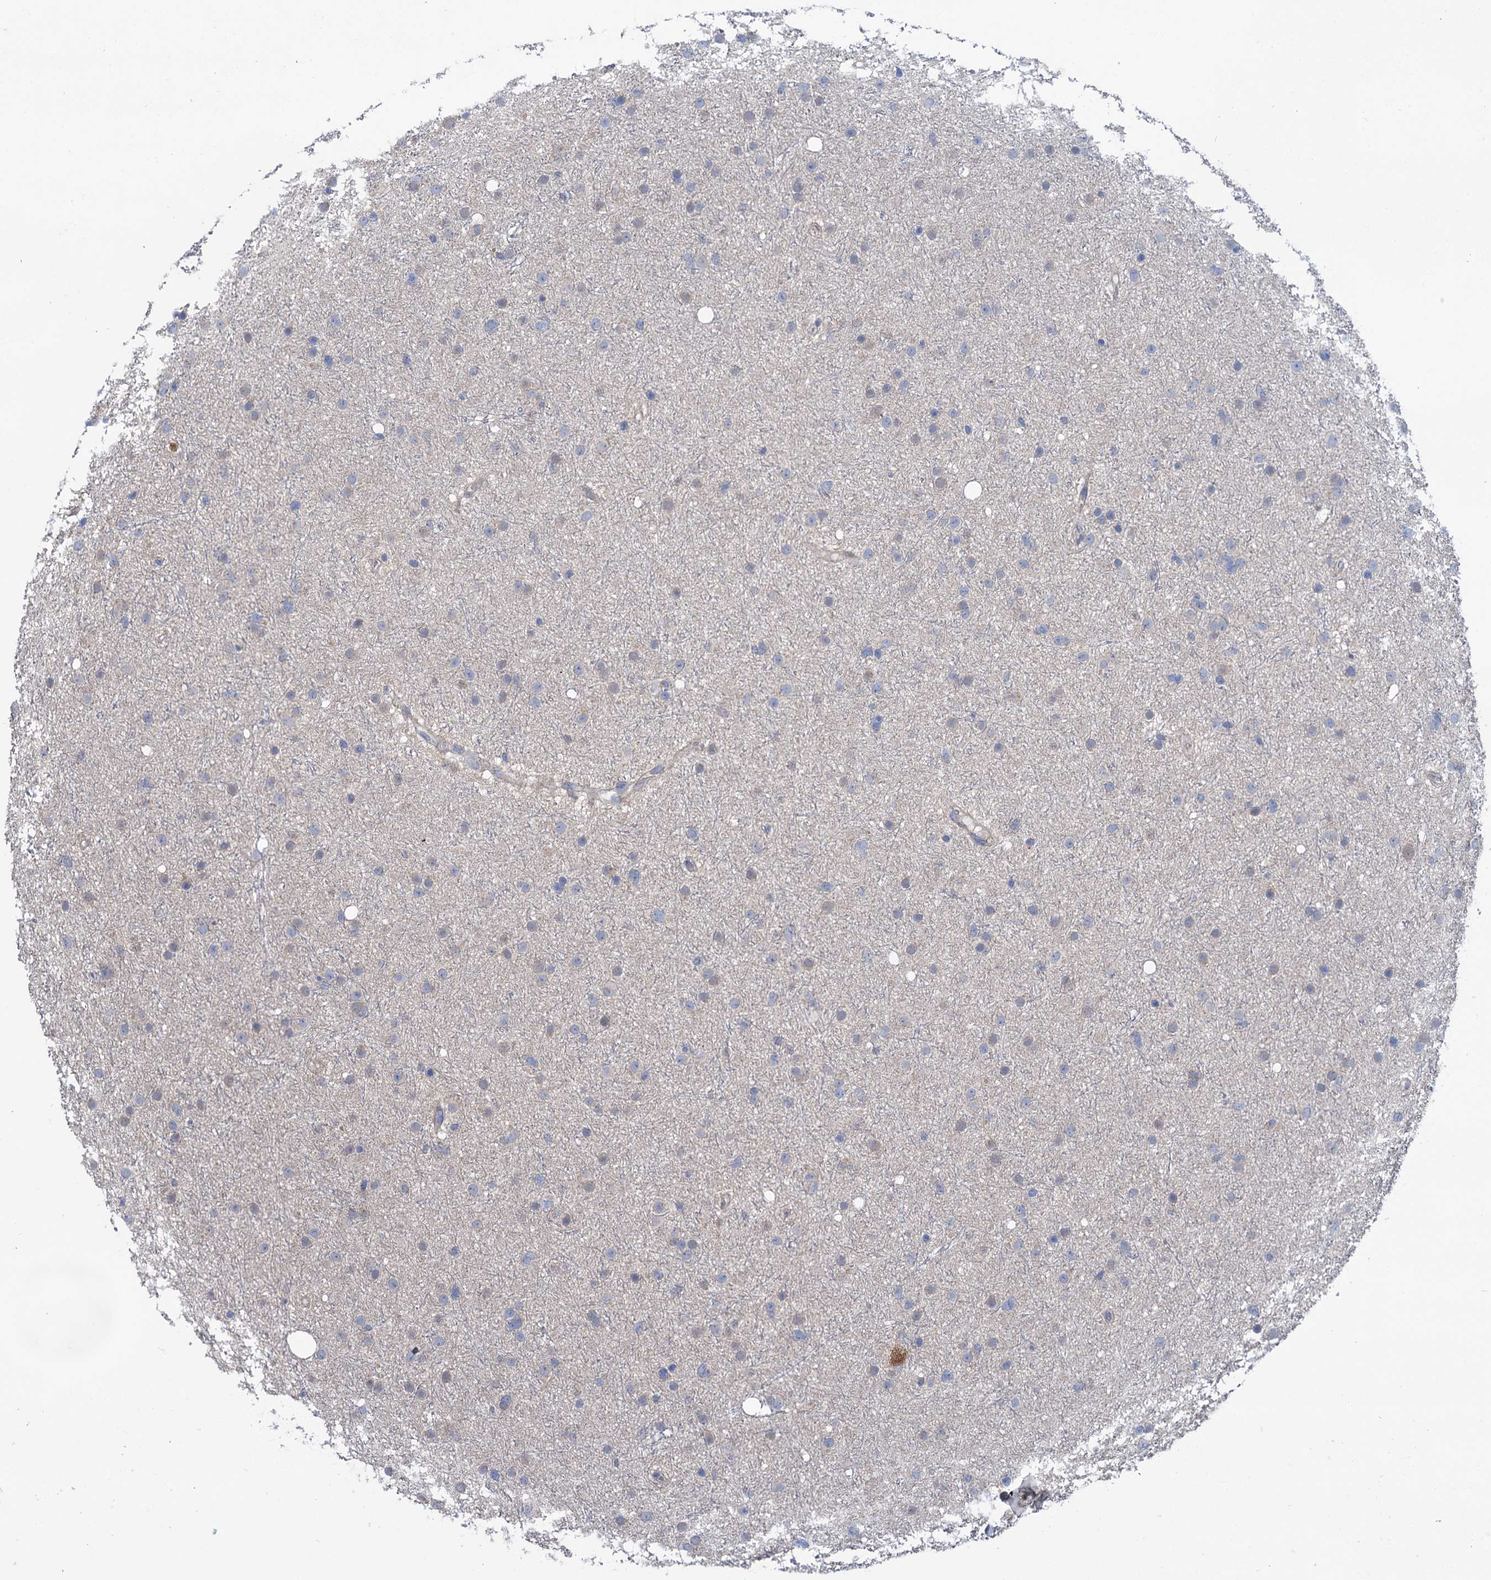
{"staining": {"intensity": "negative", "quantity": "none", "location": "none"}, "tissue": "glioma", "cell_type": "Tumor cells", "image_type": "cancer", "snomed": [{"axis": "morphology", "description": "Glioma, malignant, Low grade"}, {"axis": "topography", "description": "Cerebral cortex"}], "caption": "Image shows no significant protein staining in tumor cells of glioma. (Immunohistochemistry, brightfield microscopy, high magnification).", "gene": "EYA4", "patient": {"sex": "female", "age": 39}}